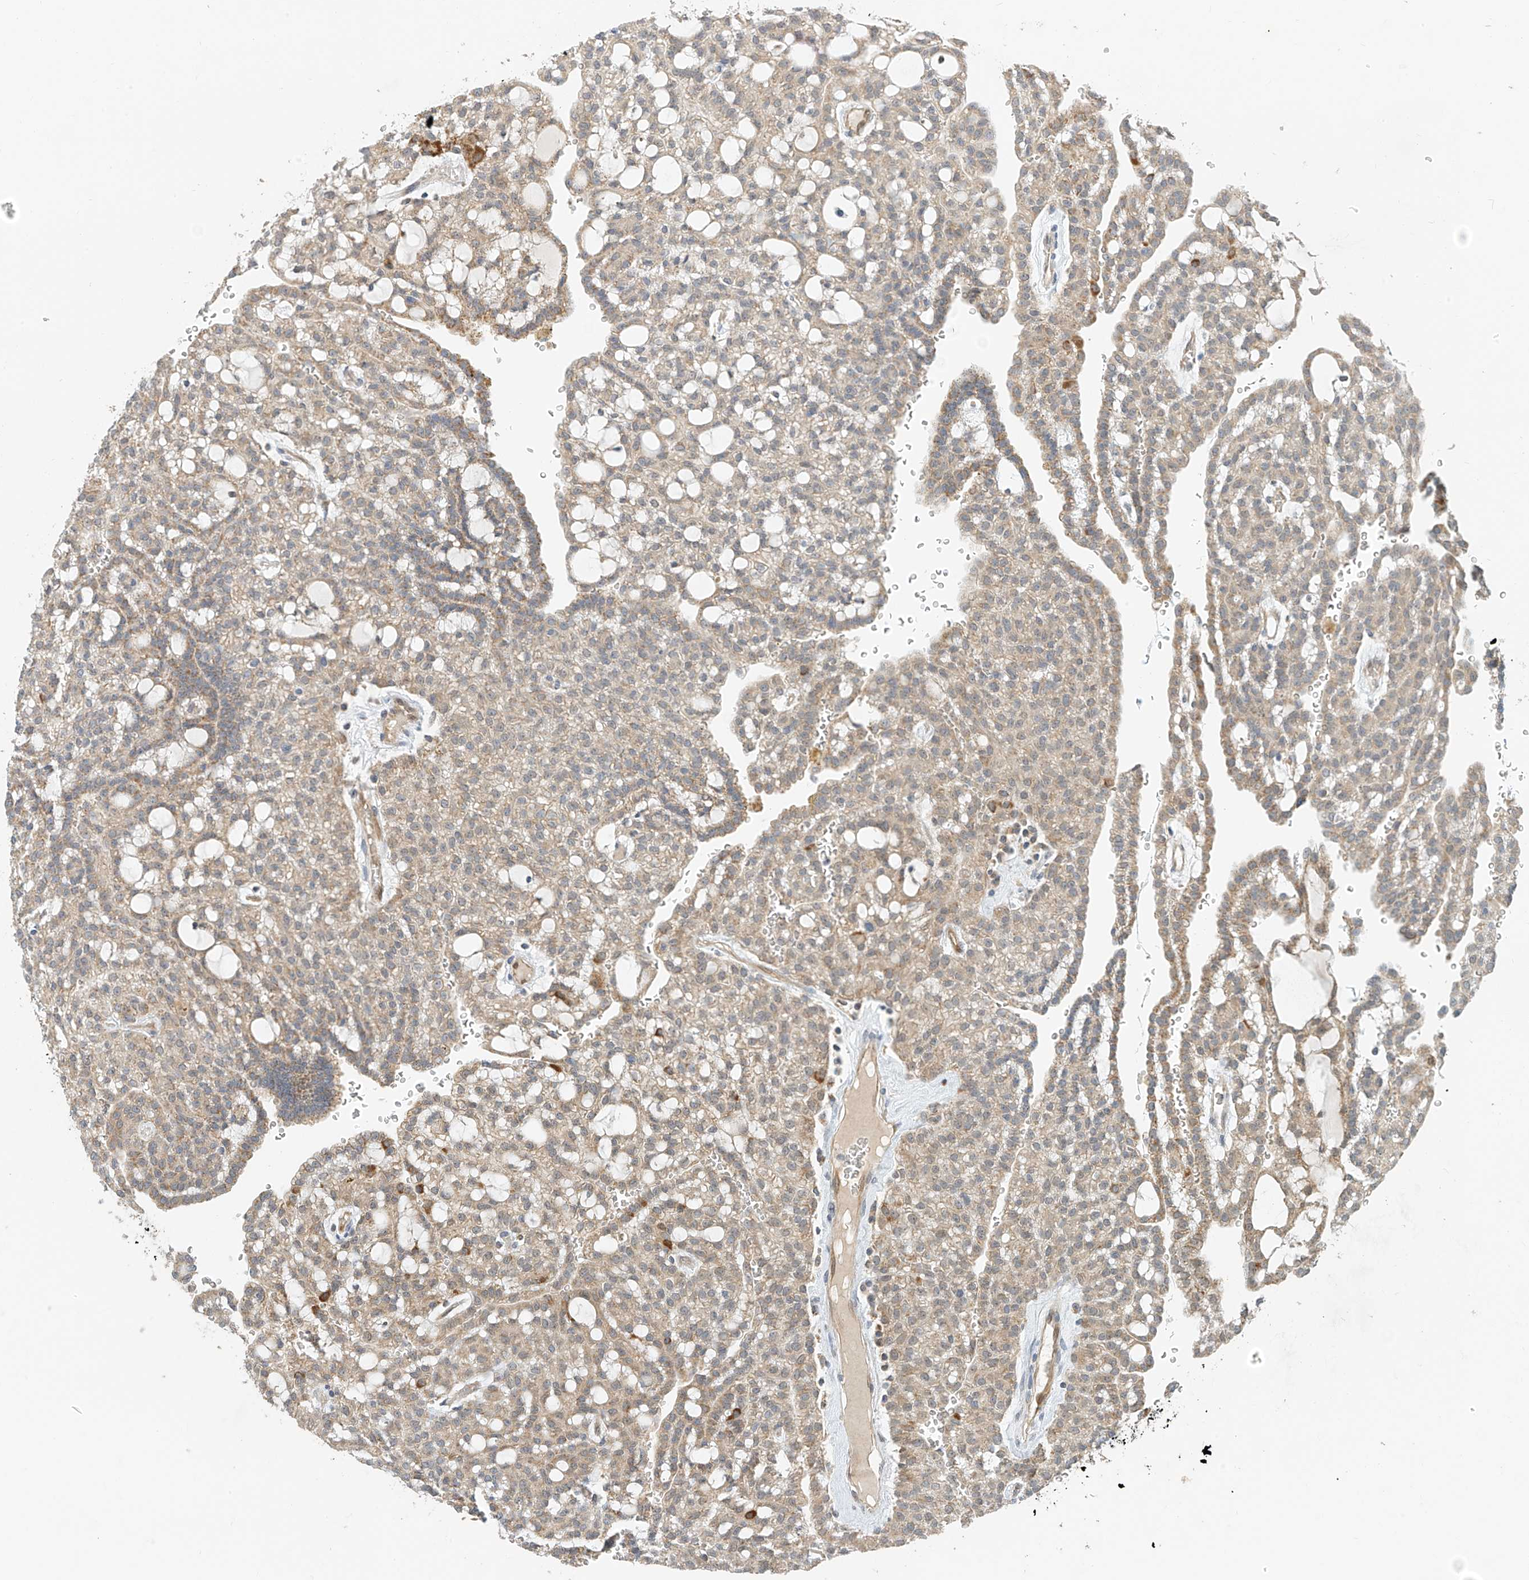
{"staining": {"intensity": "weak", "quantity": "25%-75%", "location": "cytoplasmic/membranous"}, "tissue": "renal cancer", "cell_type": "Tumor cells", "image_type": "cancer", "snomed": [{"axis": "morphology", "description": "Adenocarcinoma, NOS"}, {"axis": "topography", "description": "Kidney"}], "caption": "Renal cancer stained for a protein demonstrates weak cytoplasmic/membranous positivity in tumor cells.", "gene": "PPA2", "patient": {"sex": "male", "age": 63}}